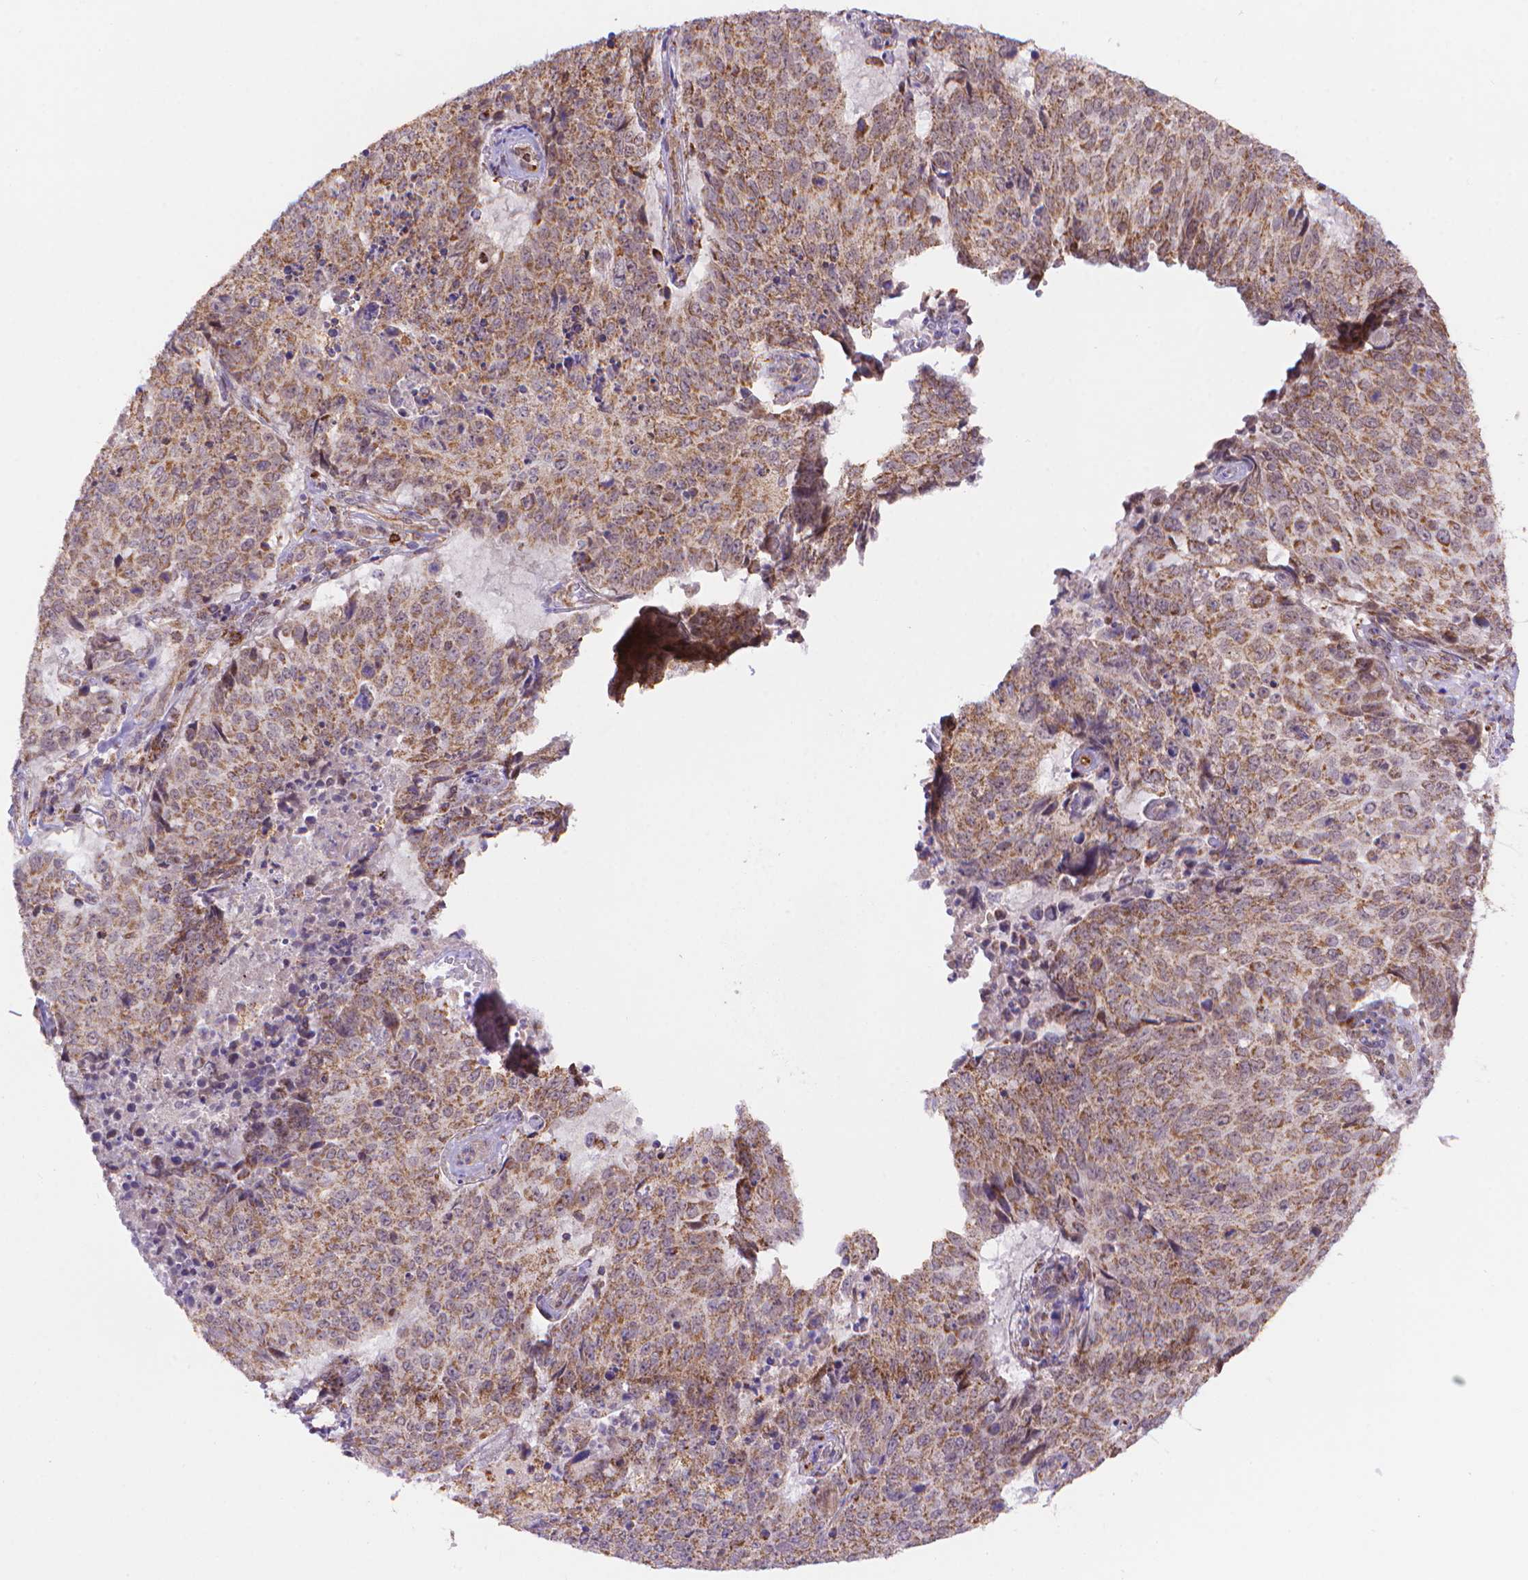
{"staining": {"intensity": "moderate", "quantity": ">75%", "location": "cytoplasmic/membranous"}, "tissue": "lung cancer", "cell_type": "Tumor cells", "image_type": "cancer", "snomed": [{"axis": "morphology", "description": "Normal tissue, NOS"}, {"axis": "morphology", "description": "Squamous cell carcinoma, NOS"}, {"axis": "topography", "description": "Bronchus"}, {"axis": "topography", "description": "Lung"}], "caption": "Brown immunohistochemical staining in human lung squamous cell carcinoma shows moderate cytoplasmic/membranous expression in approximately >75% of tumor cells. The staining was performed using DAB (3,3'-diaminobenzidine) to visualize the protein expression in brown, while the nuclei were stained in blue with hematoxylin (Magnification: 20x).", "gene": "CYYR1", "patient": {"sex": "male", "age": 64}}